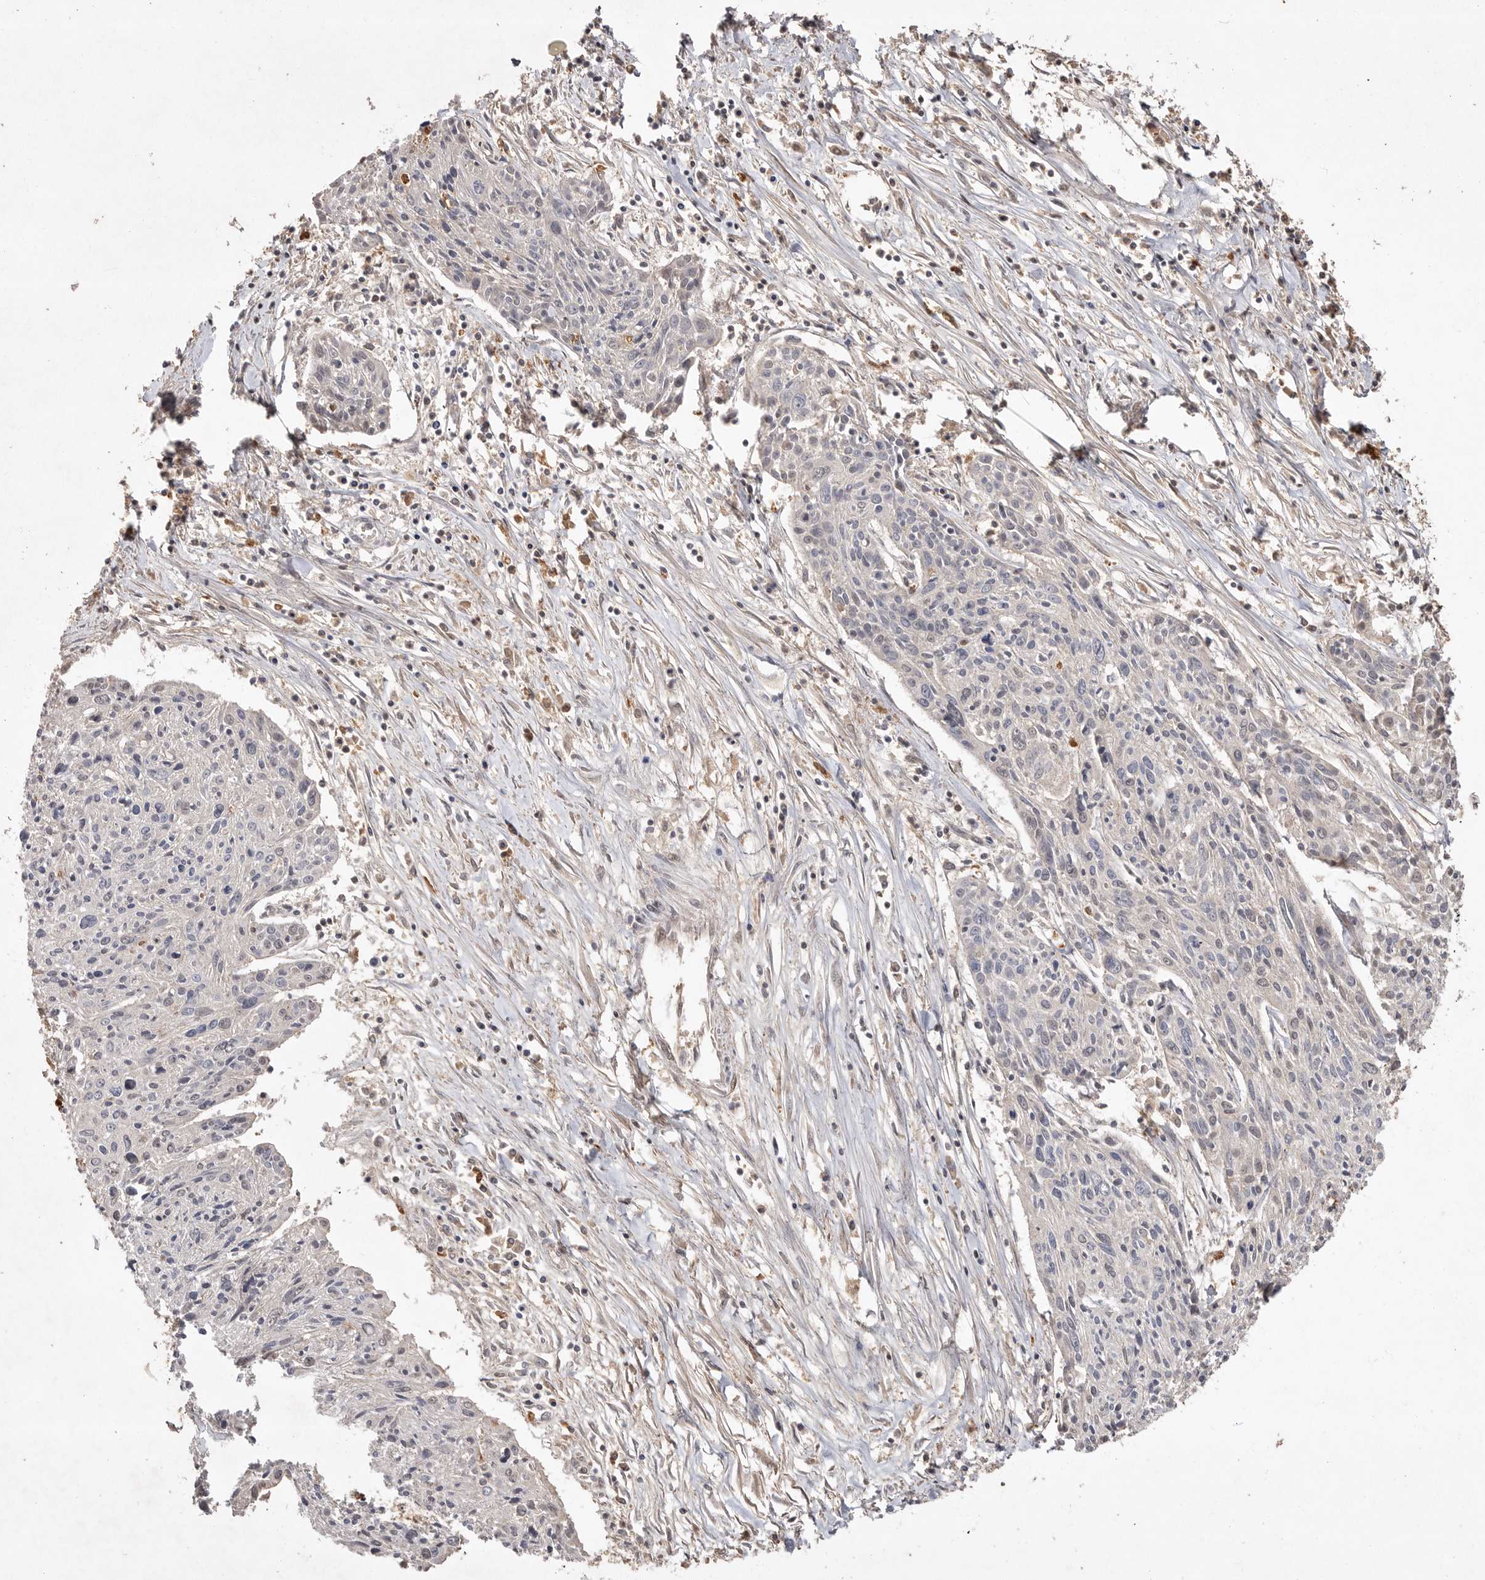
{"staining": {"intensity": "negative", "quantity": "none", "location": "none"}, "tissue": "cervical cancer", "cell_type": "Tumor cells", "image_type": "cancer", "snomed": [{"axis": "morphology", "description": "Squamous cell carcinoma, NOS"}, {"axis": "topography", "description": "Cervix"}], "caption": "Human cervical cancer (squamous cell carcinoma) stained for a protein using immunohistochemistry exhibits no expression in tumor cells.", "gene": "VN1R4", "patient": {"sex": "female", "age": 51}}